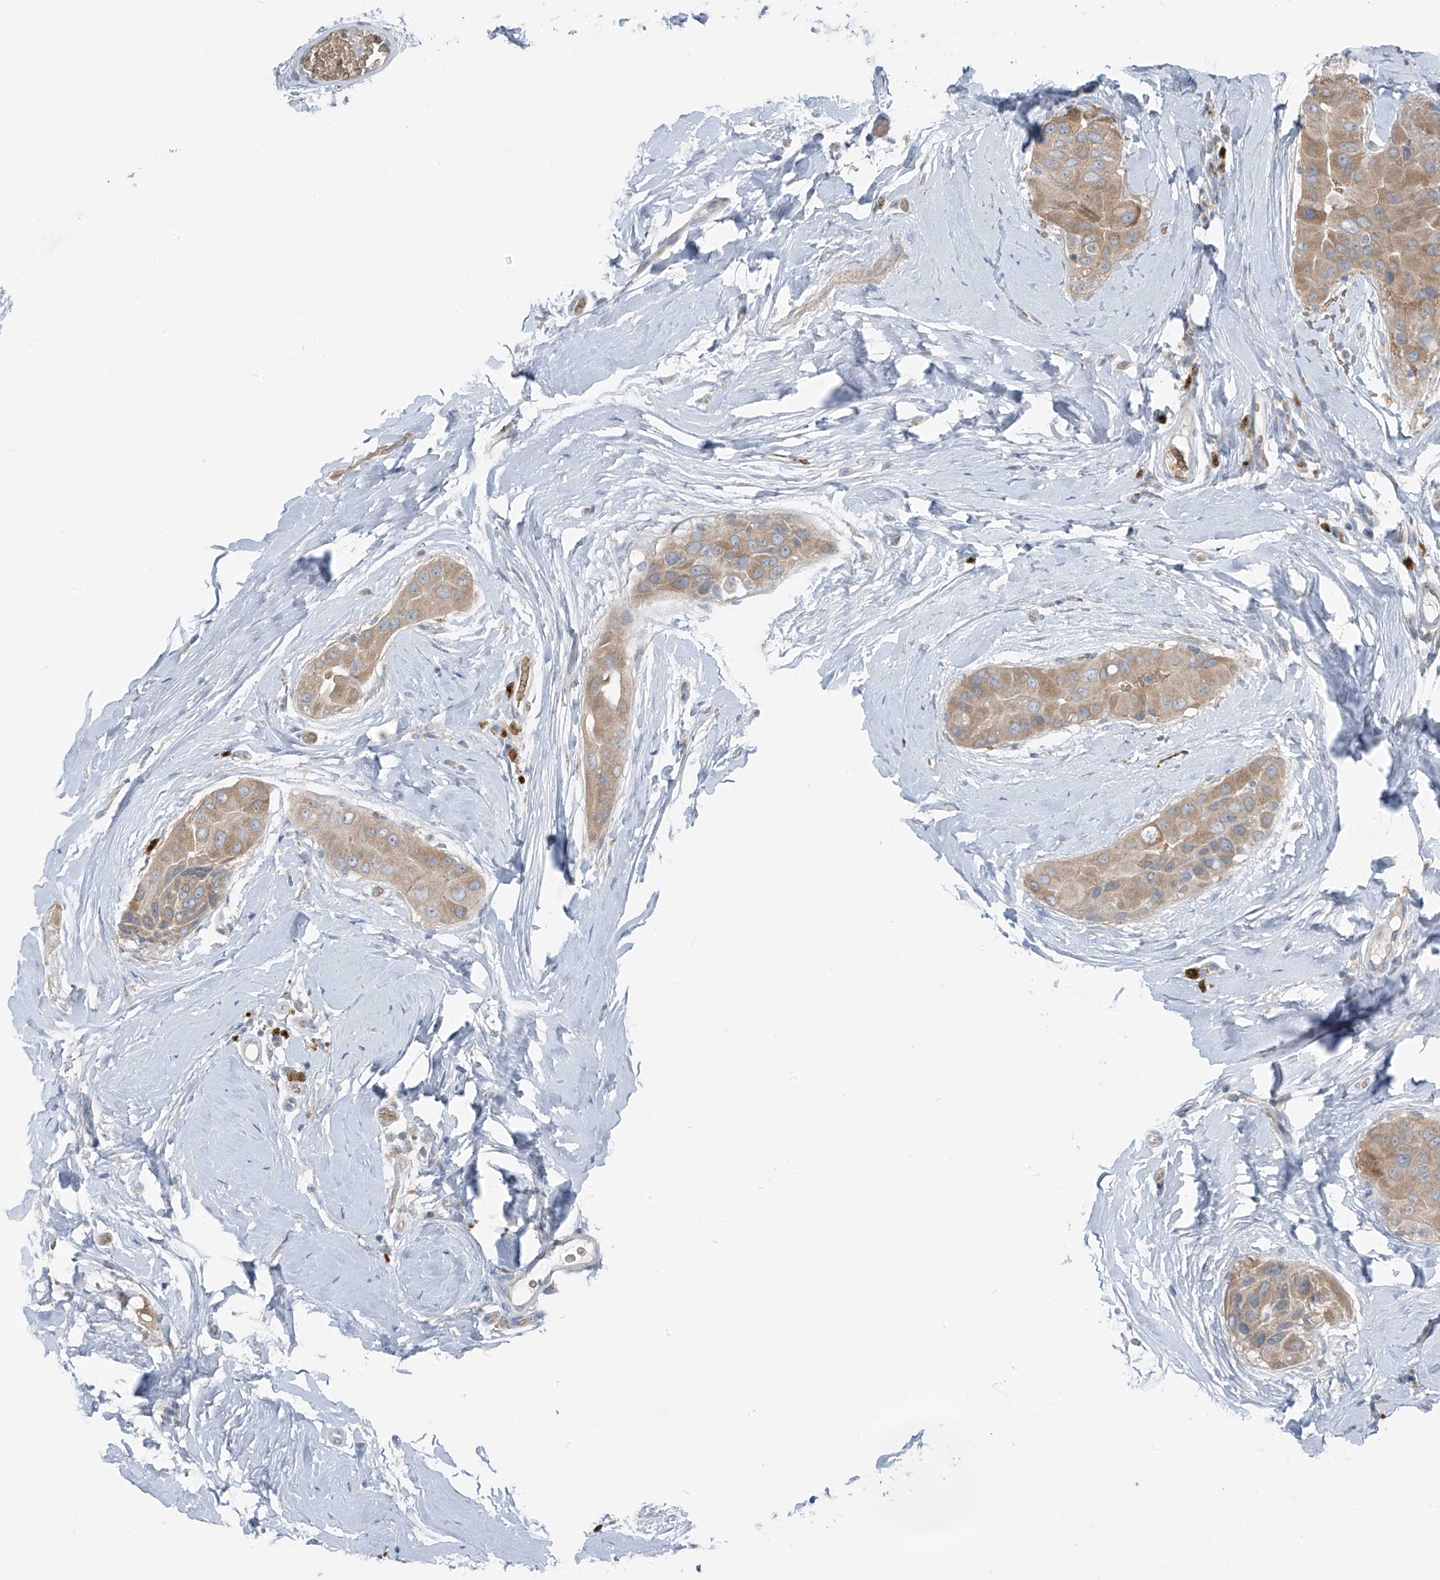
{"staining": {"intensity": "moderate", "quantity": ">75%", "location": "cytoplasmic/membranous"}, "tissue": "thyroid cancer", "cell_type": "Tumor cells", "image_type": "cancer", "snomed": [{"axis": "morphology", "description": "Papillary adenocarcinoma, NOS"}, {"axis": "topography", "description": "Thyroid gland"}], "caption": "Thyroid cancer stained with a brown dye reveals moderate cytoplasmic/membranous positive expression in approximately >75% of tumor cells.", "gene": "SLC12A6", "patient": {"sex": "male", "age": 33}}